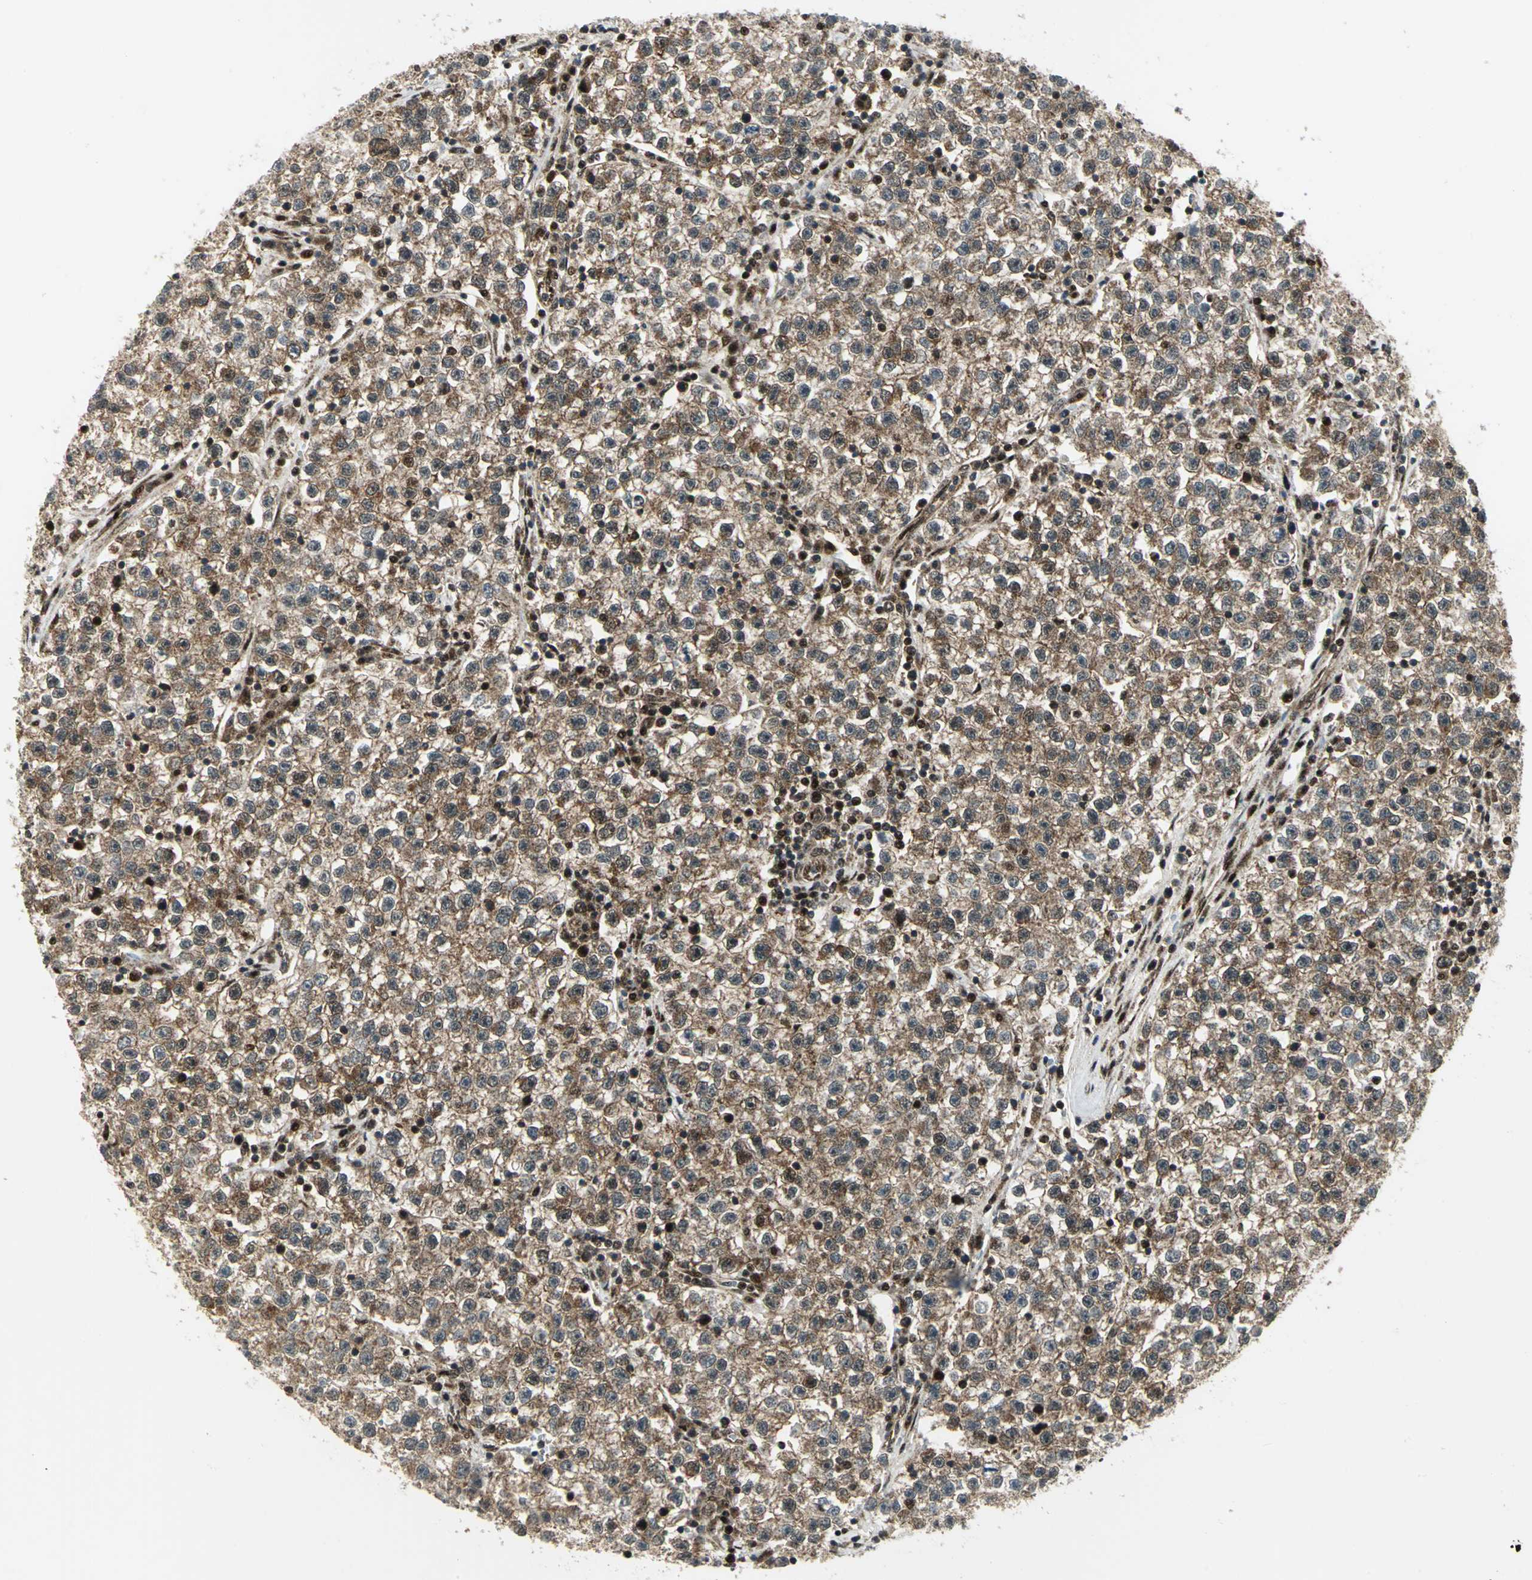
{"staining": {"intensity": "moderate", "quantity": ">75%", "location": "cytoplasmic/membranous,nuclear"}, "tissue": "testis cancer", "cell_type": "Tumor cells", "image_type": "cancer", "snomed": [{"axis": "morphology", "description": "Seminoma, NOS"}, {"axis": "topography", "description": "Testis"}], "caption": "There is medium levels of moderate cytoplasmic/membranous and nuclear staining in tumor cells of testis cancer (seminoma), as demonstrated by immunohistochemical staining (brown color).", "gene": "COPS5", "patient": {"sex": "male", "age": 22}}